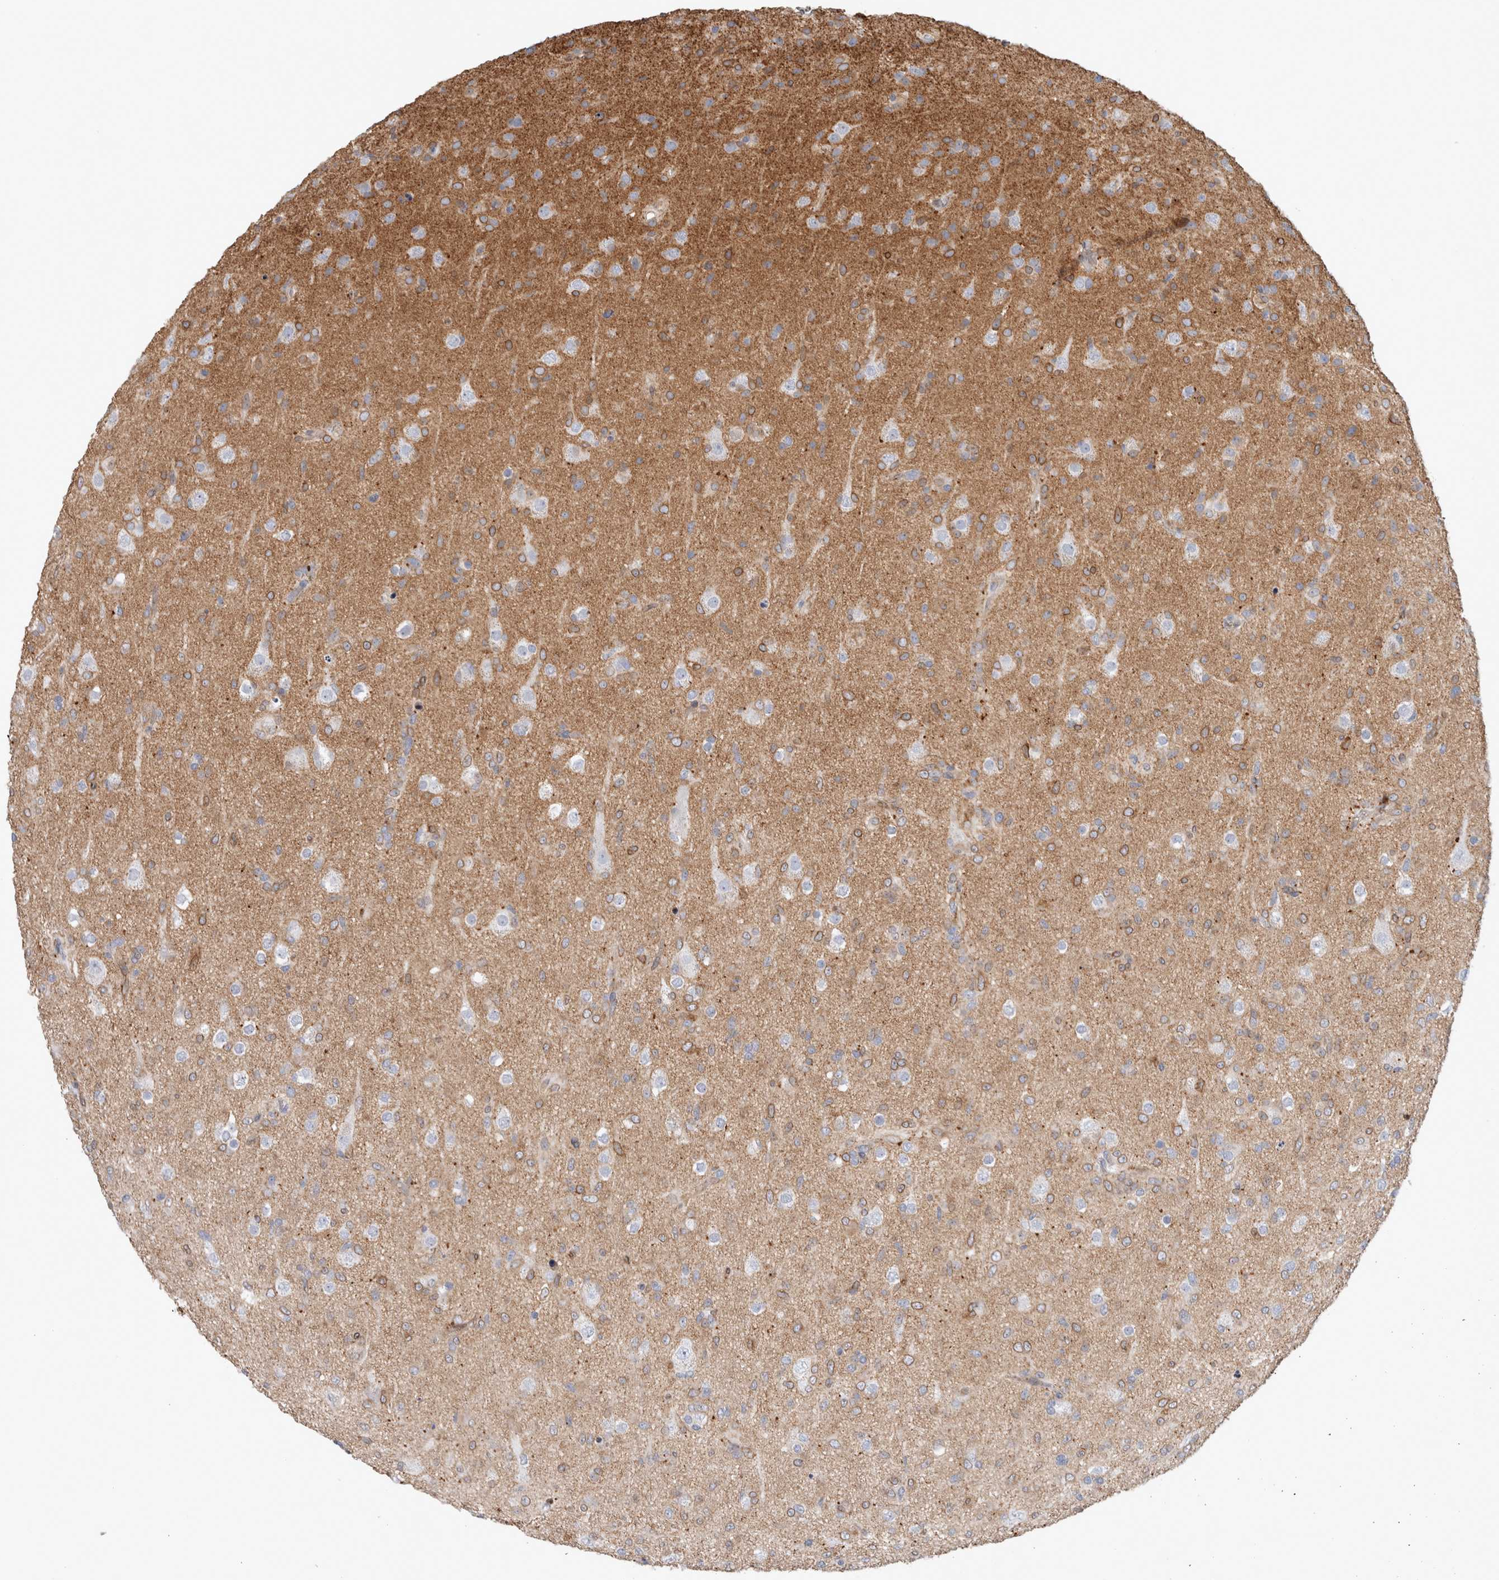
{"staining": {"intensity": "negative", "quantity": "none", "location": "none"}, "tissue": "glioma", "cell_type": "Tumor cells", "image_type": "cancer", "snomed": [{"axis": "morphology", "description": "Glioma, malignant, Low grade"}, {"axis": "topography", "description": "Brain"}], "caption": "The histopathology image reveals no significant staining in tumor cells of low-grade glioma (malignant).", "gene": "CD55", "patient": {"sex": "male", "age": 65}}